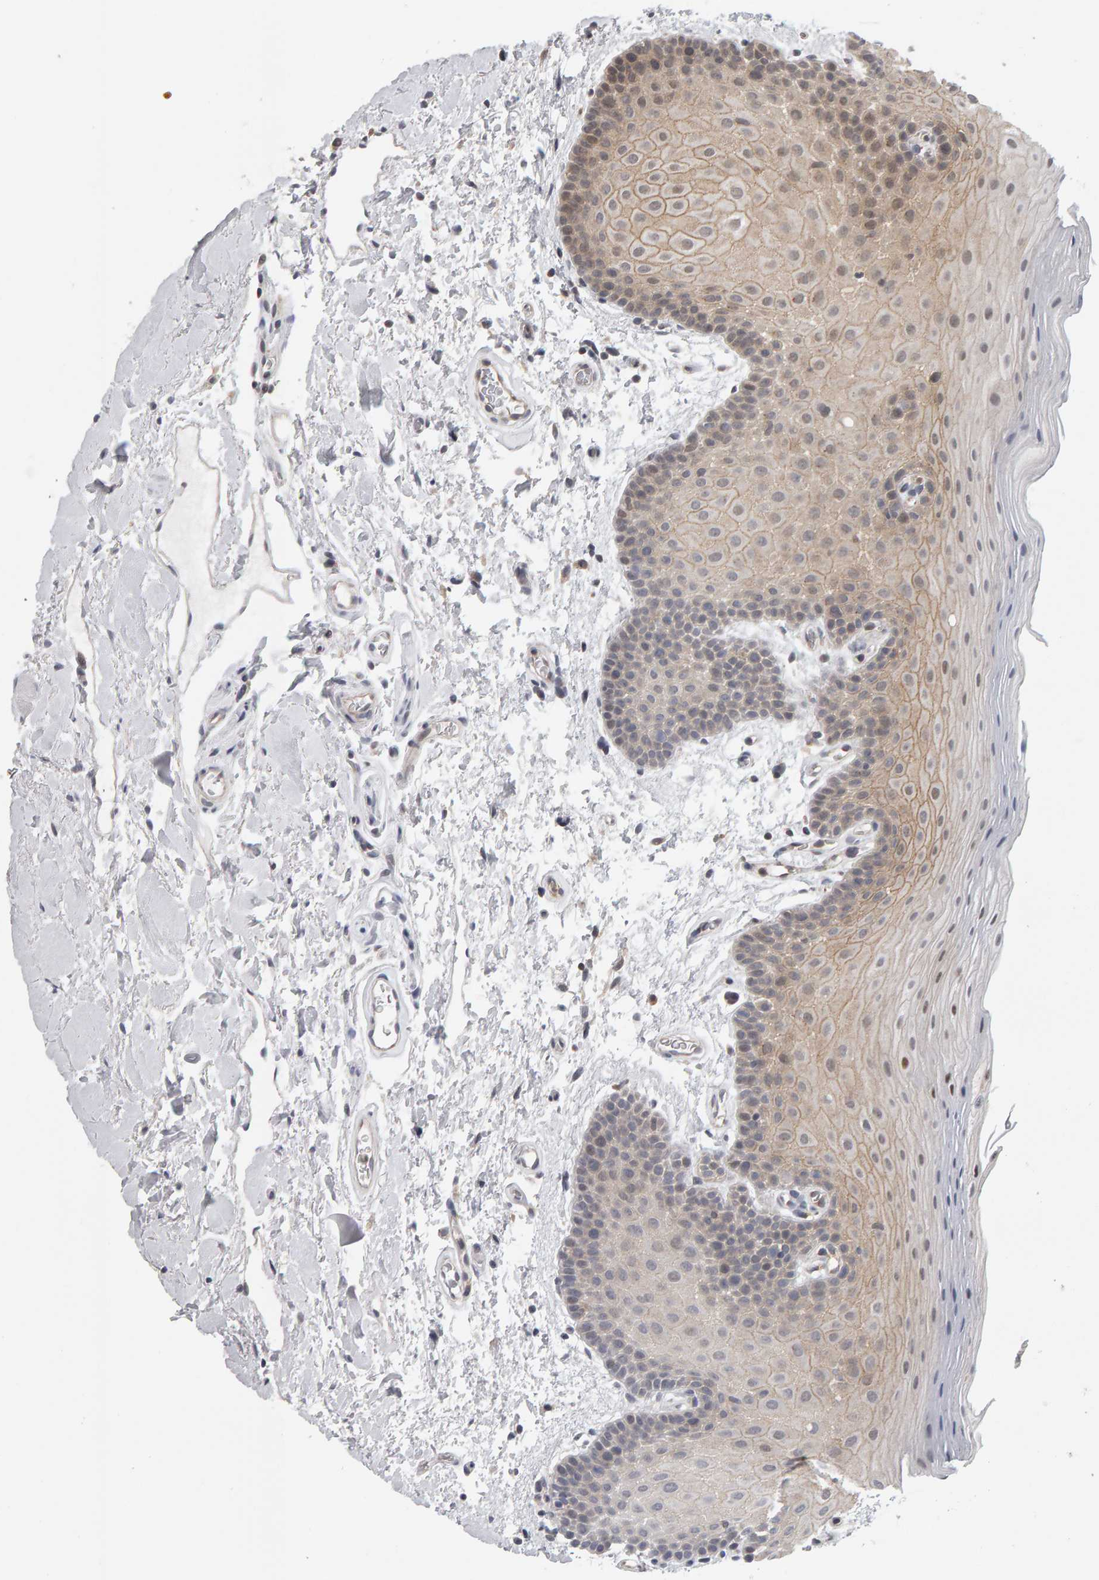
{"staining": {"intensity": "weak", "quantity": "25%-75%", "location": "cytoplasmic/membranous"}, "tissue": "oral mucosa", "cell_type": "Squamous epithelial cells", "image_type": "normal", "snomed": [{"axis": "morphology", "description": "Normal tissue, NOS"}, {"axis": "topography", "description": "Oral tissue"}], "caption": "Immunohistochemical staining of unremarkable oral mucosa displays low levels of weak cytoplasmic/membranous staining in approximately 25%-75% of squamous epithelial cells. (Brightfield microscopy of DAB IHC at high magnification).", "gene": "MSRA", "patient": {"sex": "male", "age": 62}}